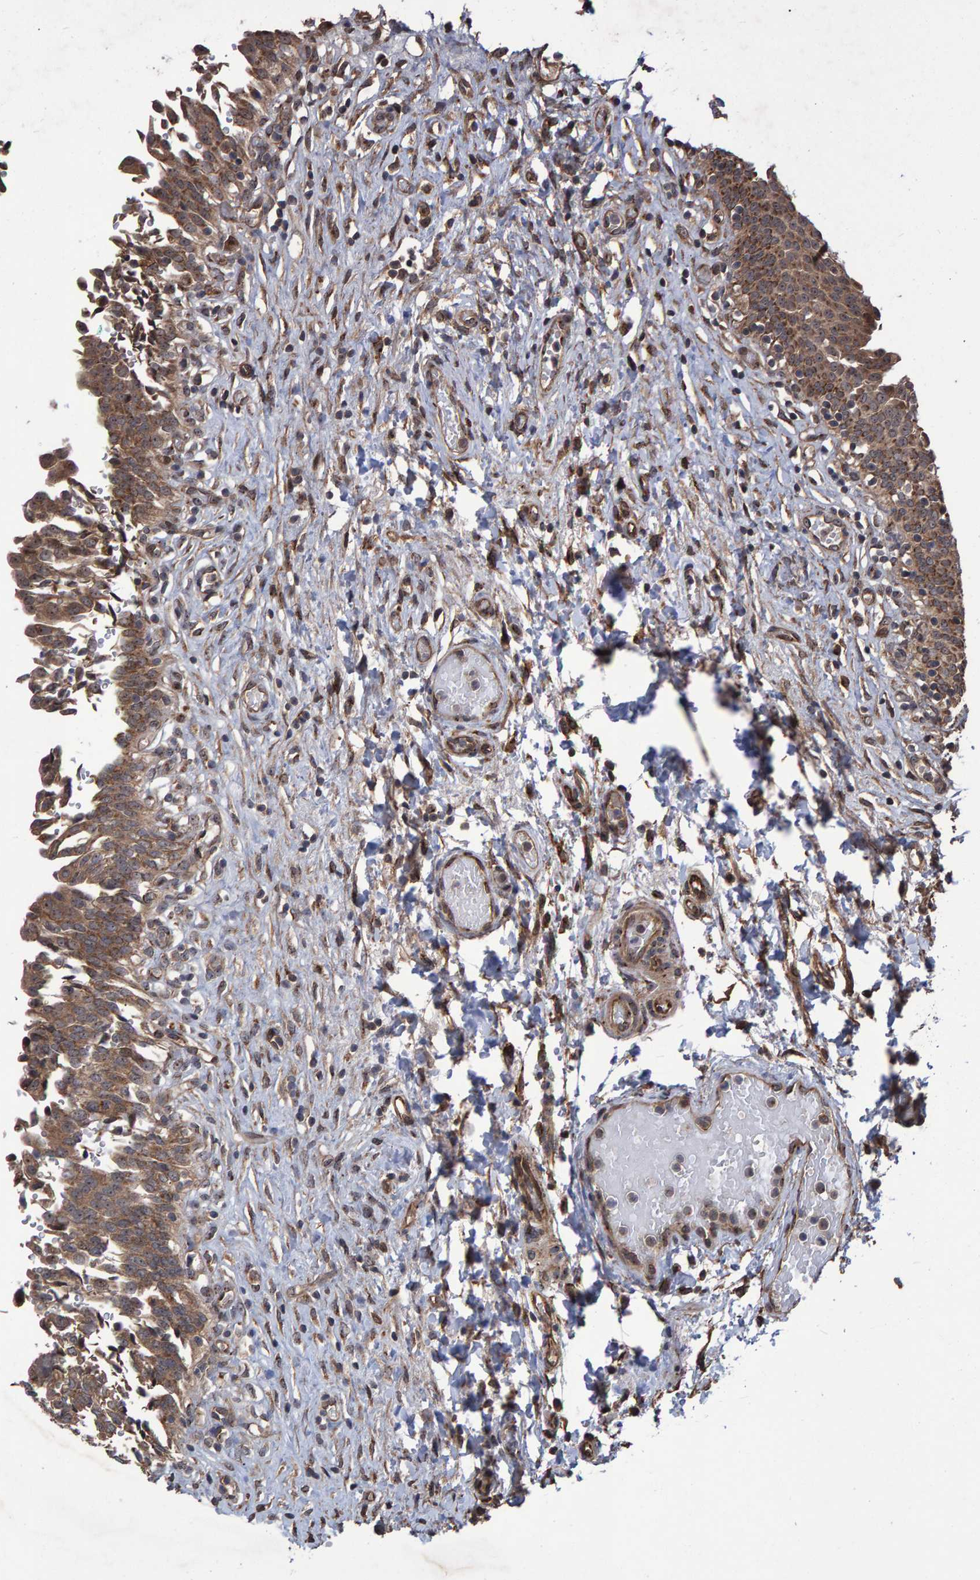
{"staining": {"intensity": "moderate", "quantity": ">75%", "location": "cytoplasmic/membranous,nuclear"}, "tissue": "urinary bladder", "cell_type": "Urothelial cells", "image_type": "normal", "snomed": [{"axis": "morphology", "description": "Urothelial carcinoma, High grade"}, {"axis": "topography", "description": "Urinary bladder"}], "caption": "Benign urinary bladder shows moderate cytoplasmic/membranous,nuclear positivity in approximately >75% of urothelial cells, visualized by immunohistochemistry.", "gene": "TRIM68", "patient": {"sex": "male", "age": 46}}